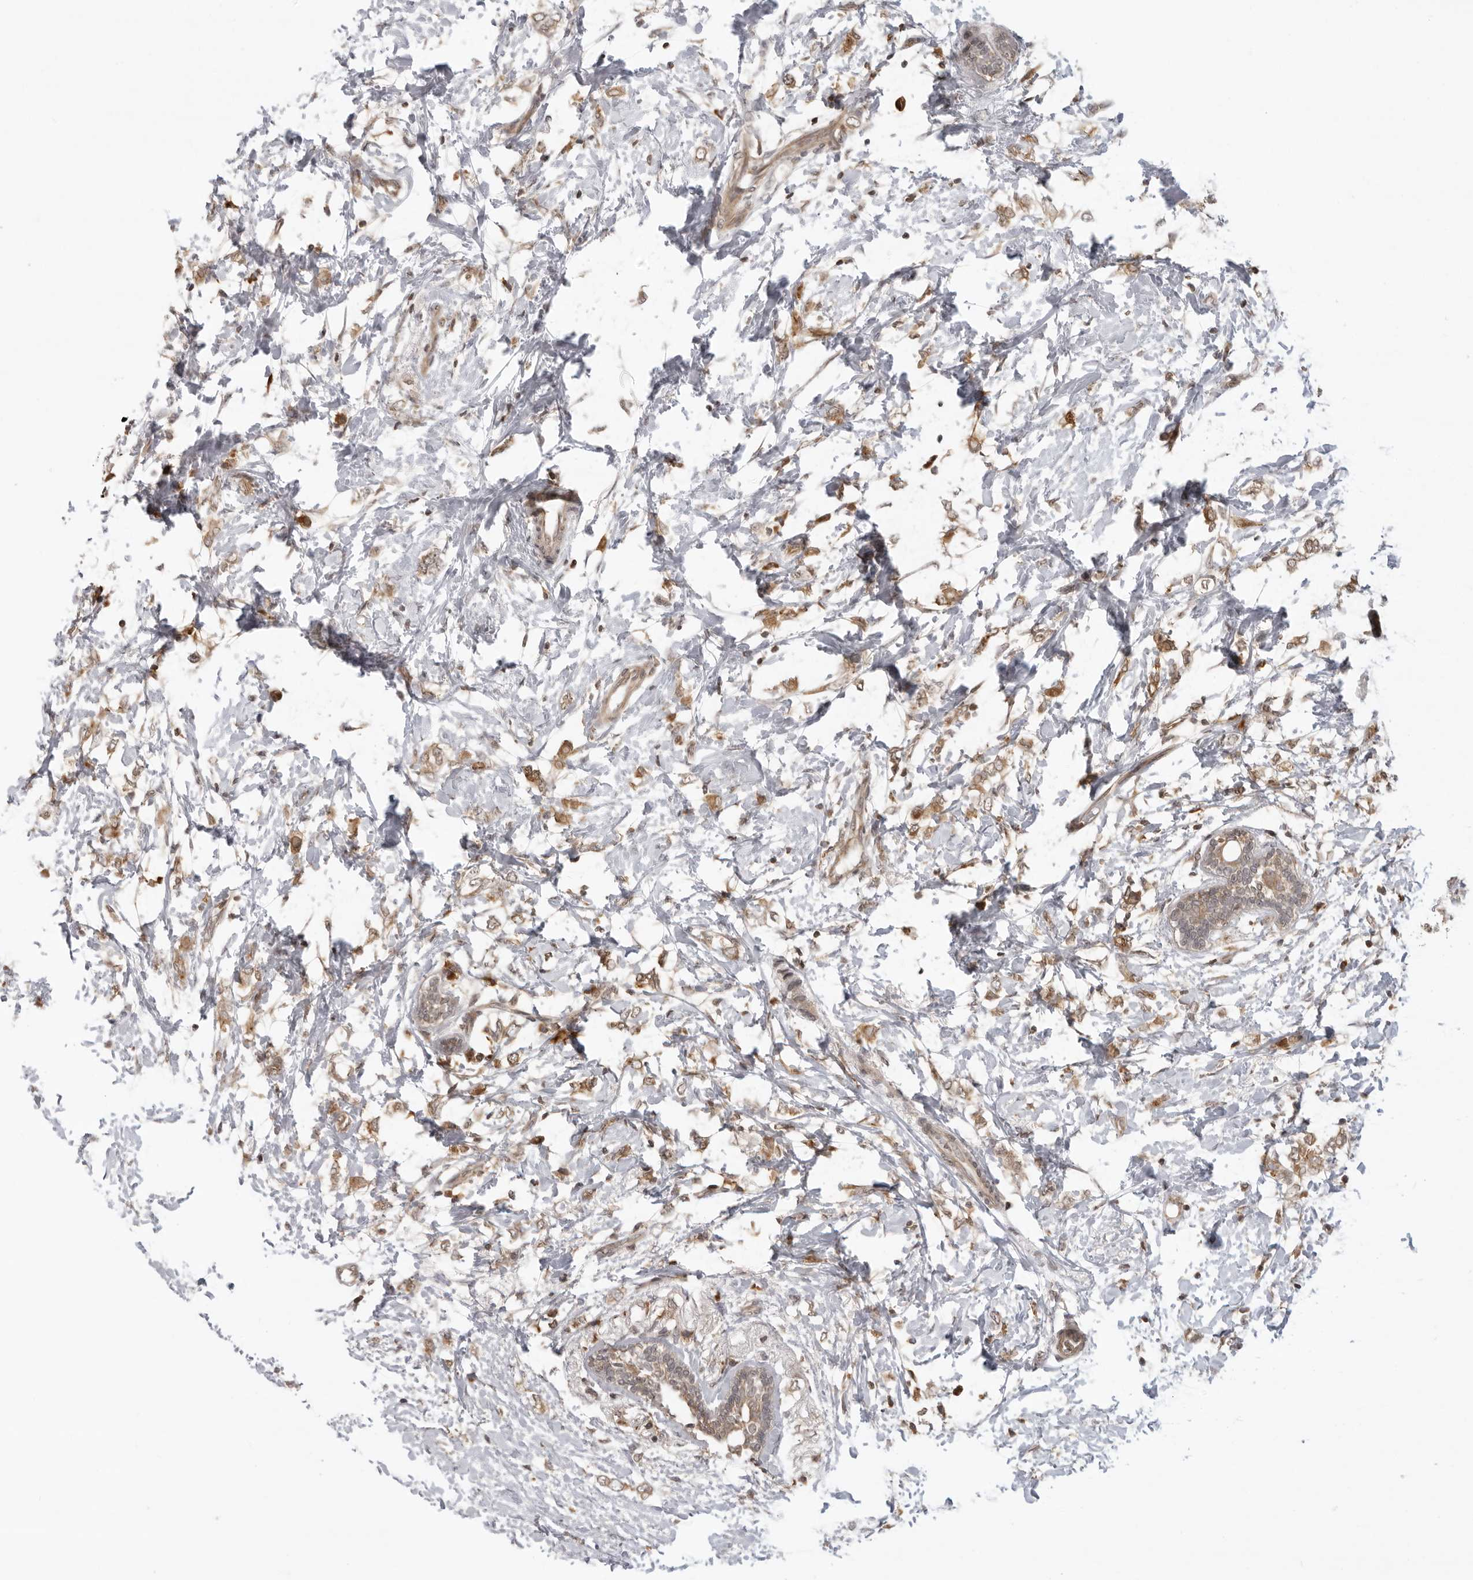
{"staining": {"intensity": "moderate", "quantity": ">75%", "location": "cytoplasmic/membranous"}, "tissue": "breast cancer", "cell_type": "Tumor cells", "image_type": "cancer", "snomed": [{"axis": "morphology", "description": "Normal tissue, NOS"}, {"axis": "morphology", "description": "Lobular carcinoma"}, {"axis": "topography", "description": "Breast"}], "caption": "Immunohistochemical staining of human breast cancer (lobular carcinoma) exhibits medium levels of moderate cytoplasmic/membranous protein positivity in approximately >75% of tumor cells.", "gene": "PRRC2A", "patient": {"sex": "female", "age": 47}}